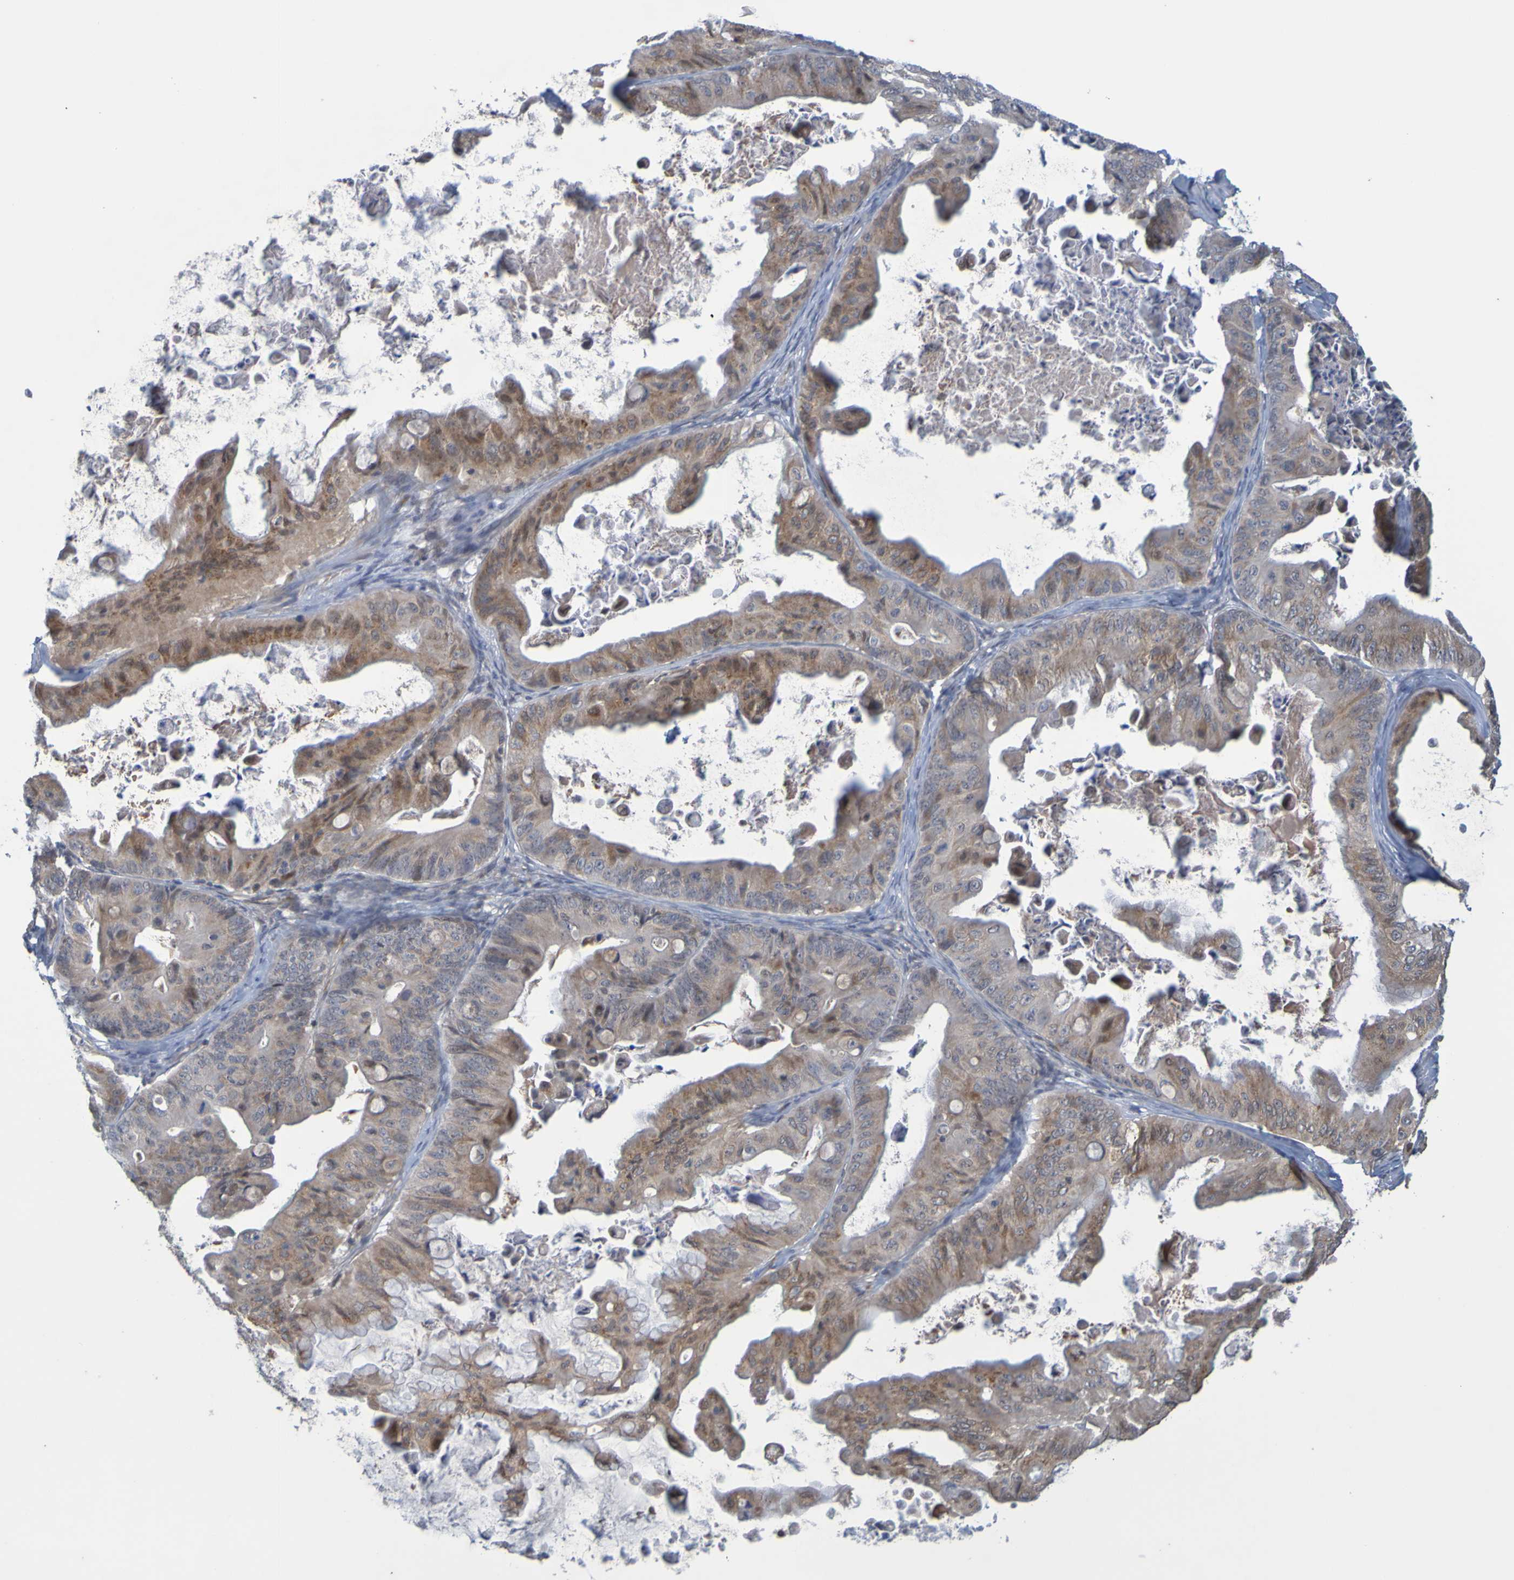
{"staining": {"intensity": "moderate", "quantity": "25%-75%", "location": "cytoplasmic/membranous"}, "tissue": "ovarian cancer", "cell_type": "Tumor cells", "image_type": "cancer", "snomed": [{"axis": "morphology", "description": "Cystadenocarcinoma, mucinous, NOS"}, {"axis": "topography", "description": "Ovary"}], "caption": "Tumor cells demonstrate medium levels of moderate cytoplasmic/membranous positivity in about 25%-75% of cells in ovarian cancer. The protein is shown in brown color, while the nuclei are stained blue.", "gene": "MOGS", "patient": {"sex": "female", "age": 37}}